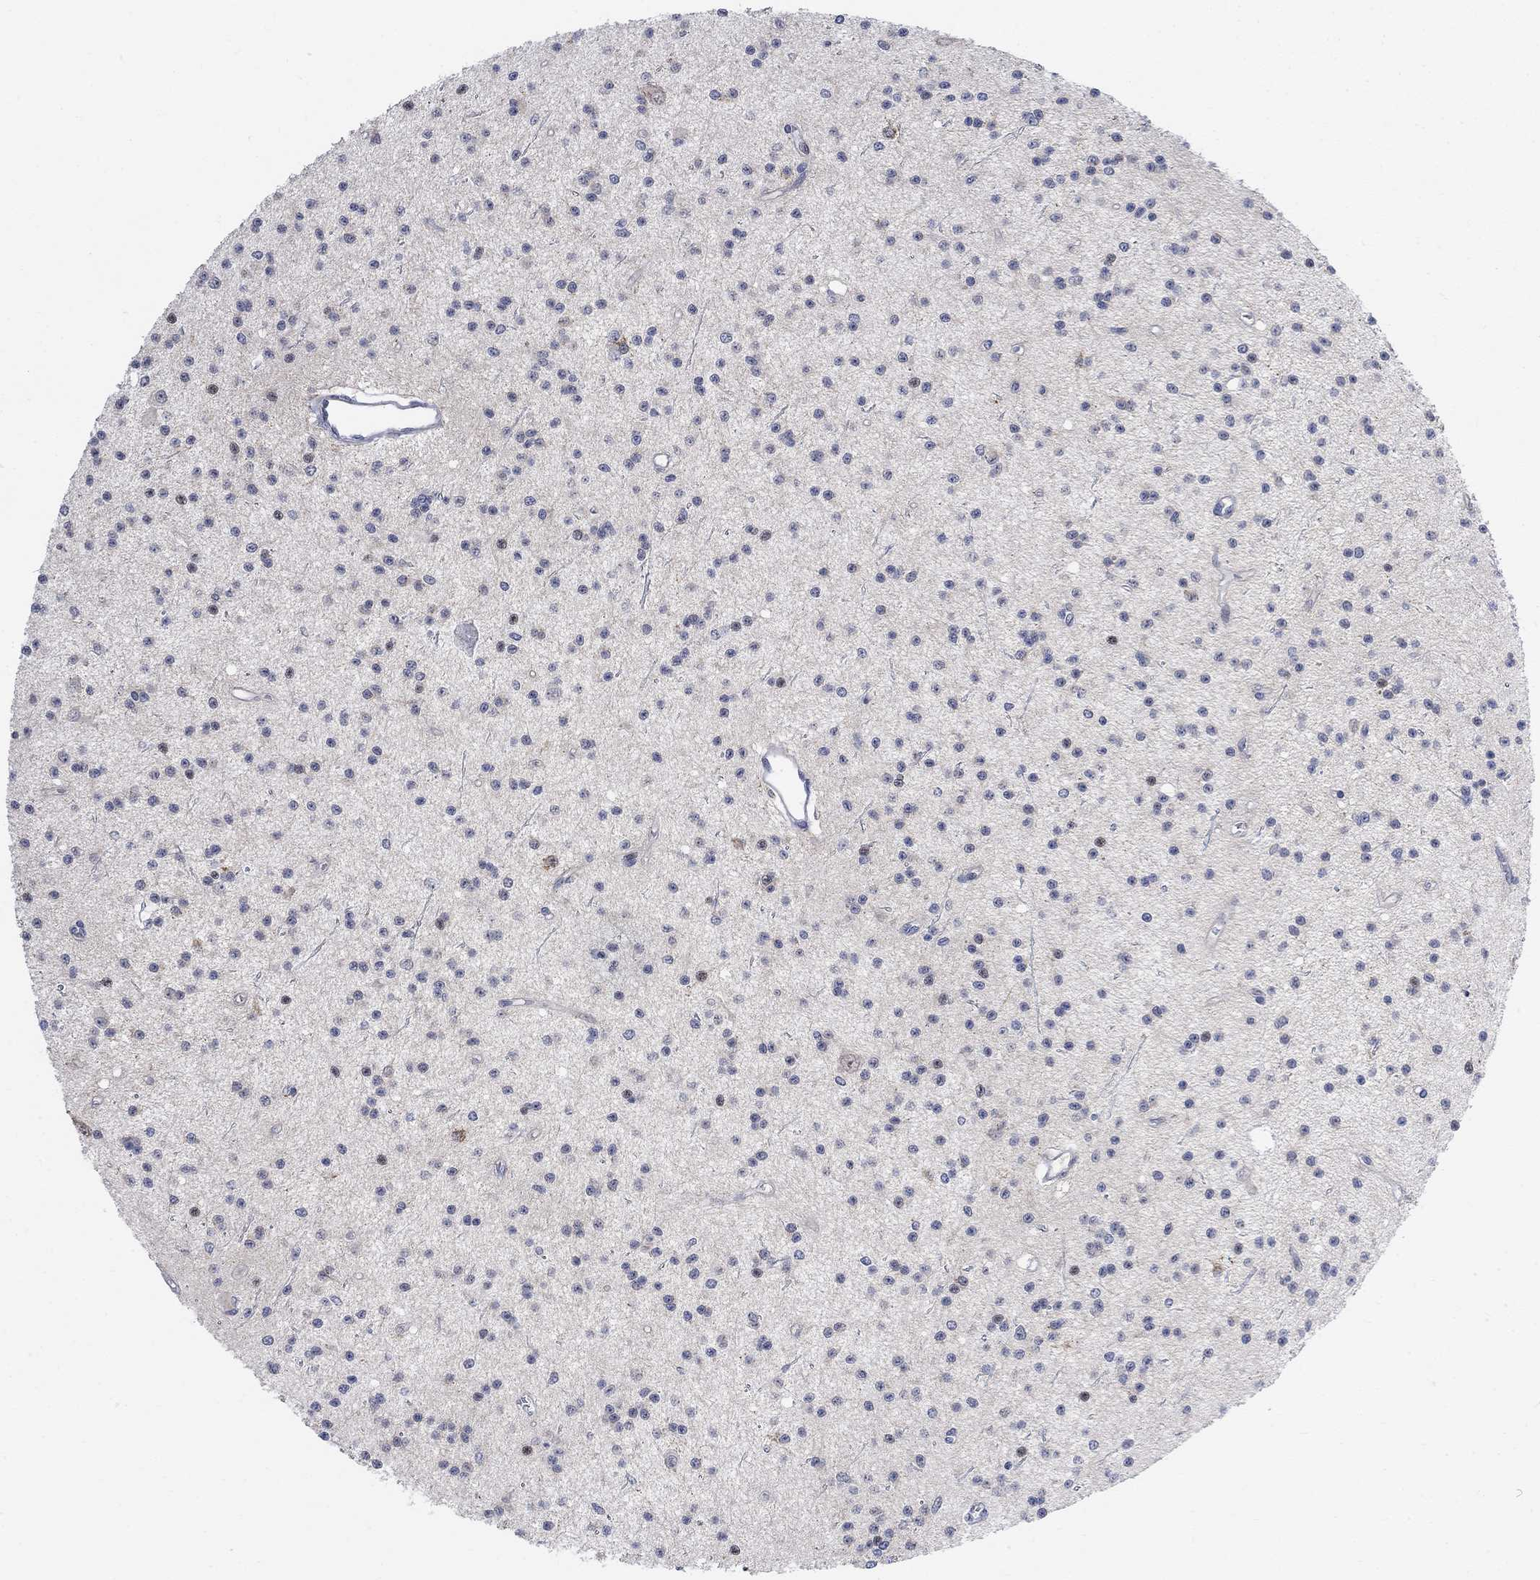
{"staining": {"intensity": "negative", "quantity": "none", "location": "none"}, "tissue": "glioma", "cell_type": "Tumor cells", "image_type": "cancer", "snomed": [{"axis": "morphology", "description": "Glioma, malignant, Low grade"}, {"axis": "topography", "description": "Brain"}], "caption": "Protein analysis of low-grade glioma (malignant) displays no significant expression in tumor cells.", "gene": "CNTF", "patient": {"sex": "male", "age": 27}}